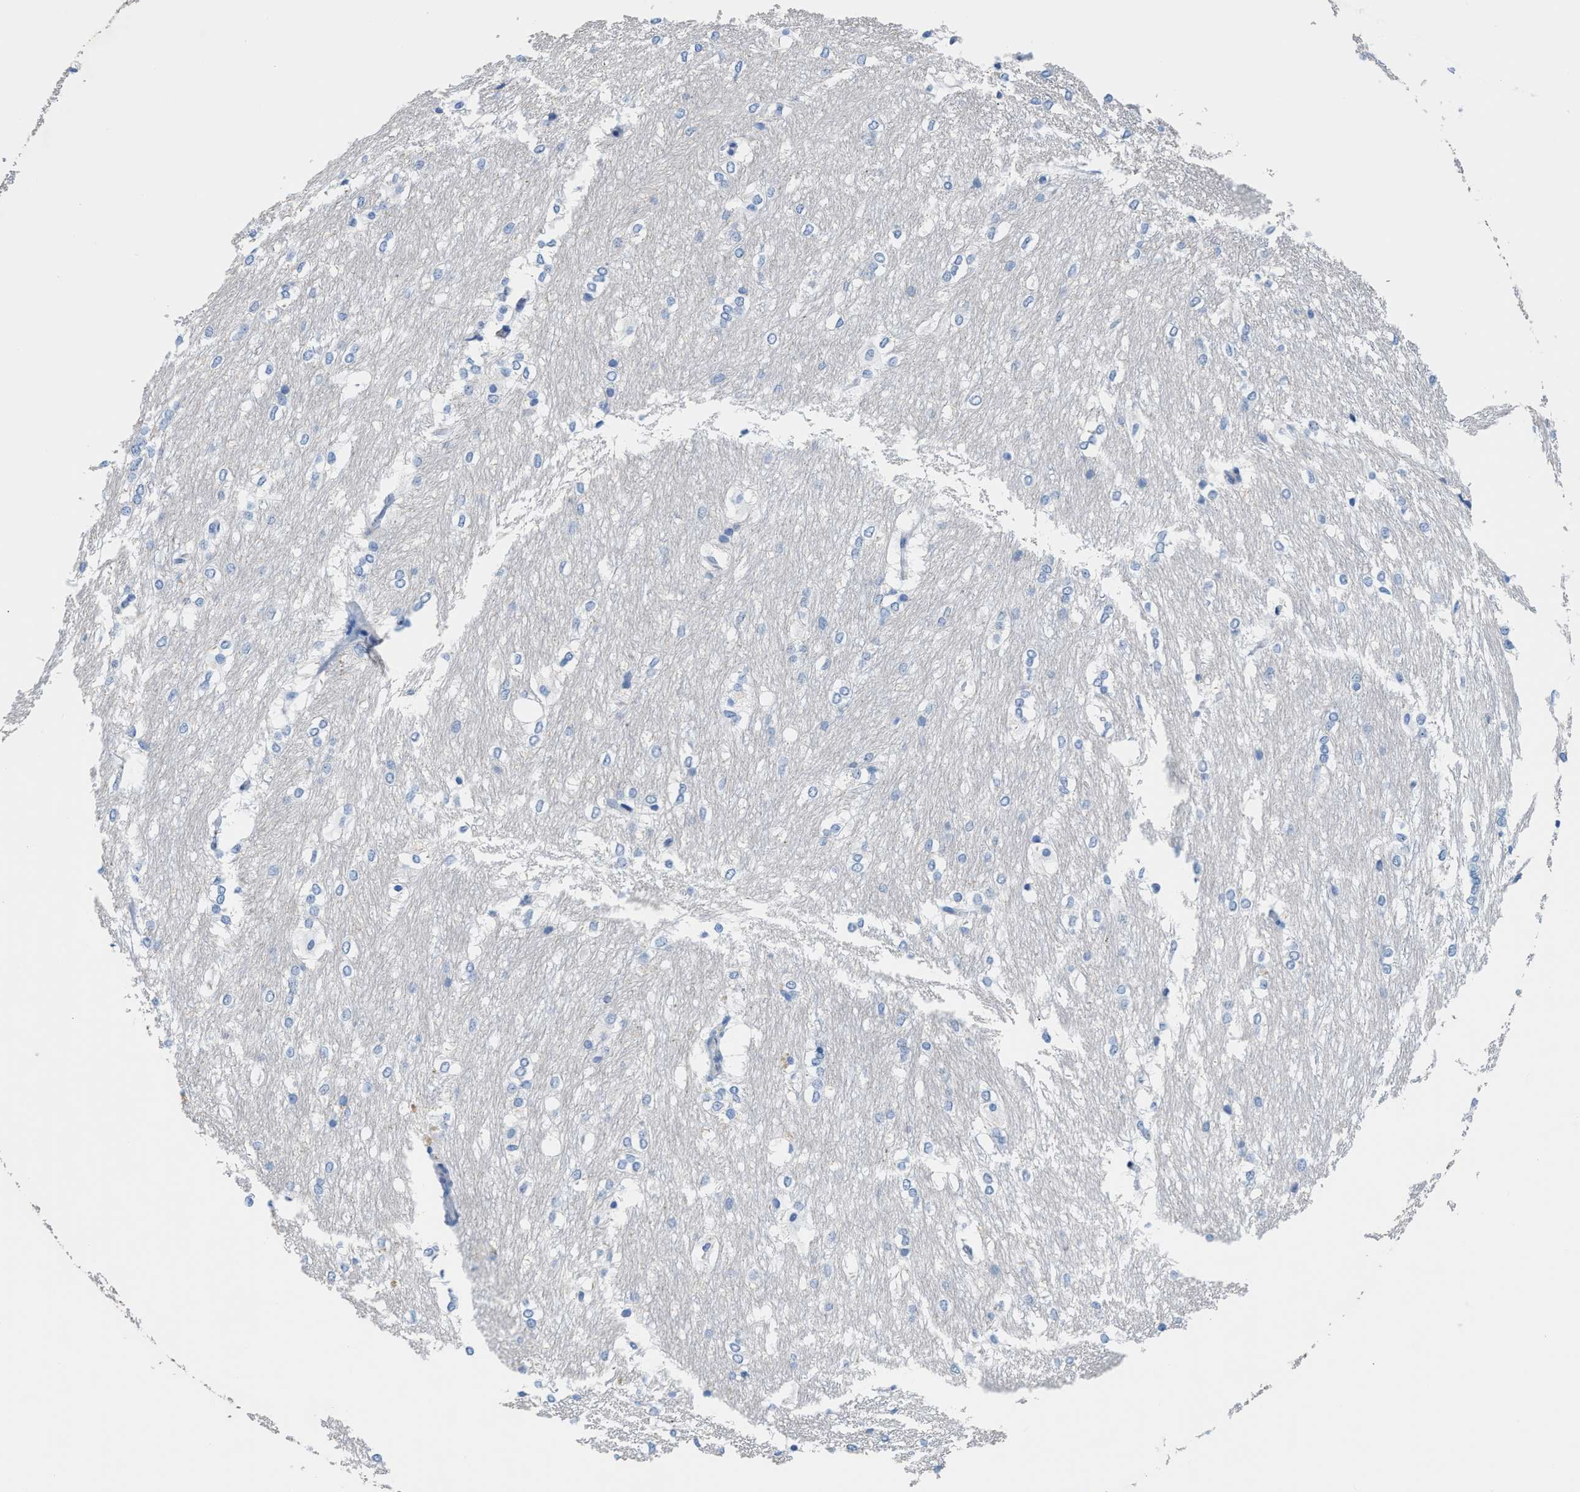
{"staining": {"intensity": "negative", "quantity": "none", "location": "none"}, "tissue": "caudate", "cell_type": "Glial cells", "image_type": "normal", "snomed": [{"axis": "morphology", "description": "Normal tissue, NOS"}, {"axis": "topography", "description": "Lateral ventricle wall"}], "caption": "Histopathology image shows no significant protein positivity in glial cells of unremarkable caudate.", "gene": "FDCSP", "patient": {"sex": "female", "age": 19}}